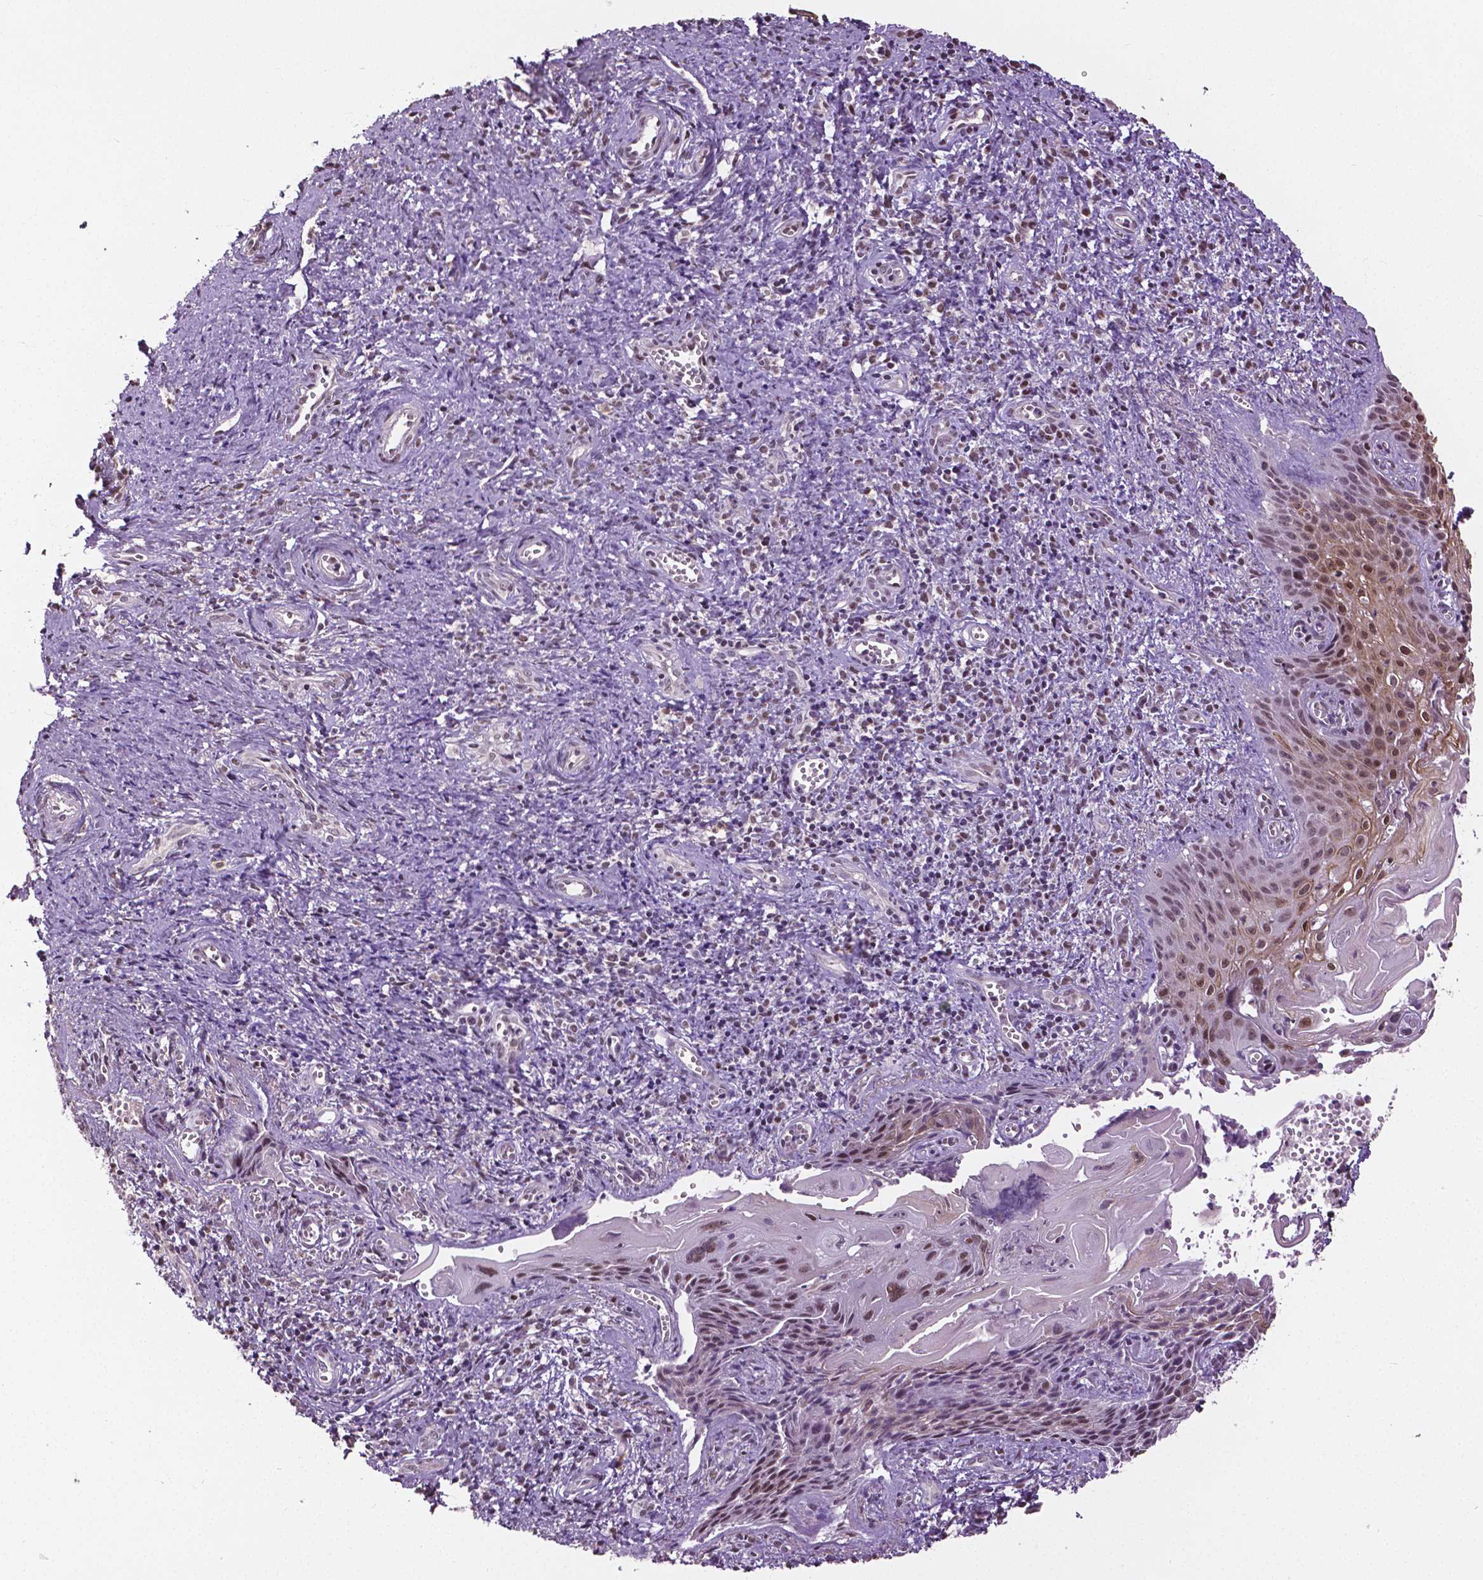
{"staining": {"intensity": "weak", "quantity": ">75%", "location": "cytoplasmic/membranous,nuclear"}, "tissue": "cervical cancer", "cell_type": "Tumor cells", "image_type": "cancer", "snomed": [{"axis": "morphology", "description": "Squamous cell carcinoma, NOS"}, {"axis": "topography", "description": "Cervix"}], "caption": "Cervical cancer stained with a brown dye demonstrates weak cytoplasmic/membranous and nuclear positive positivity in approximately >75% of tumor cells.", "gene": "DLX5", "patient": {"sex": "female", "age": 30}}